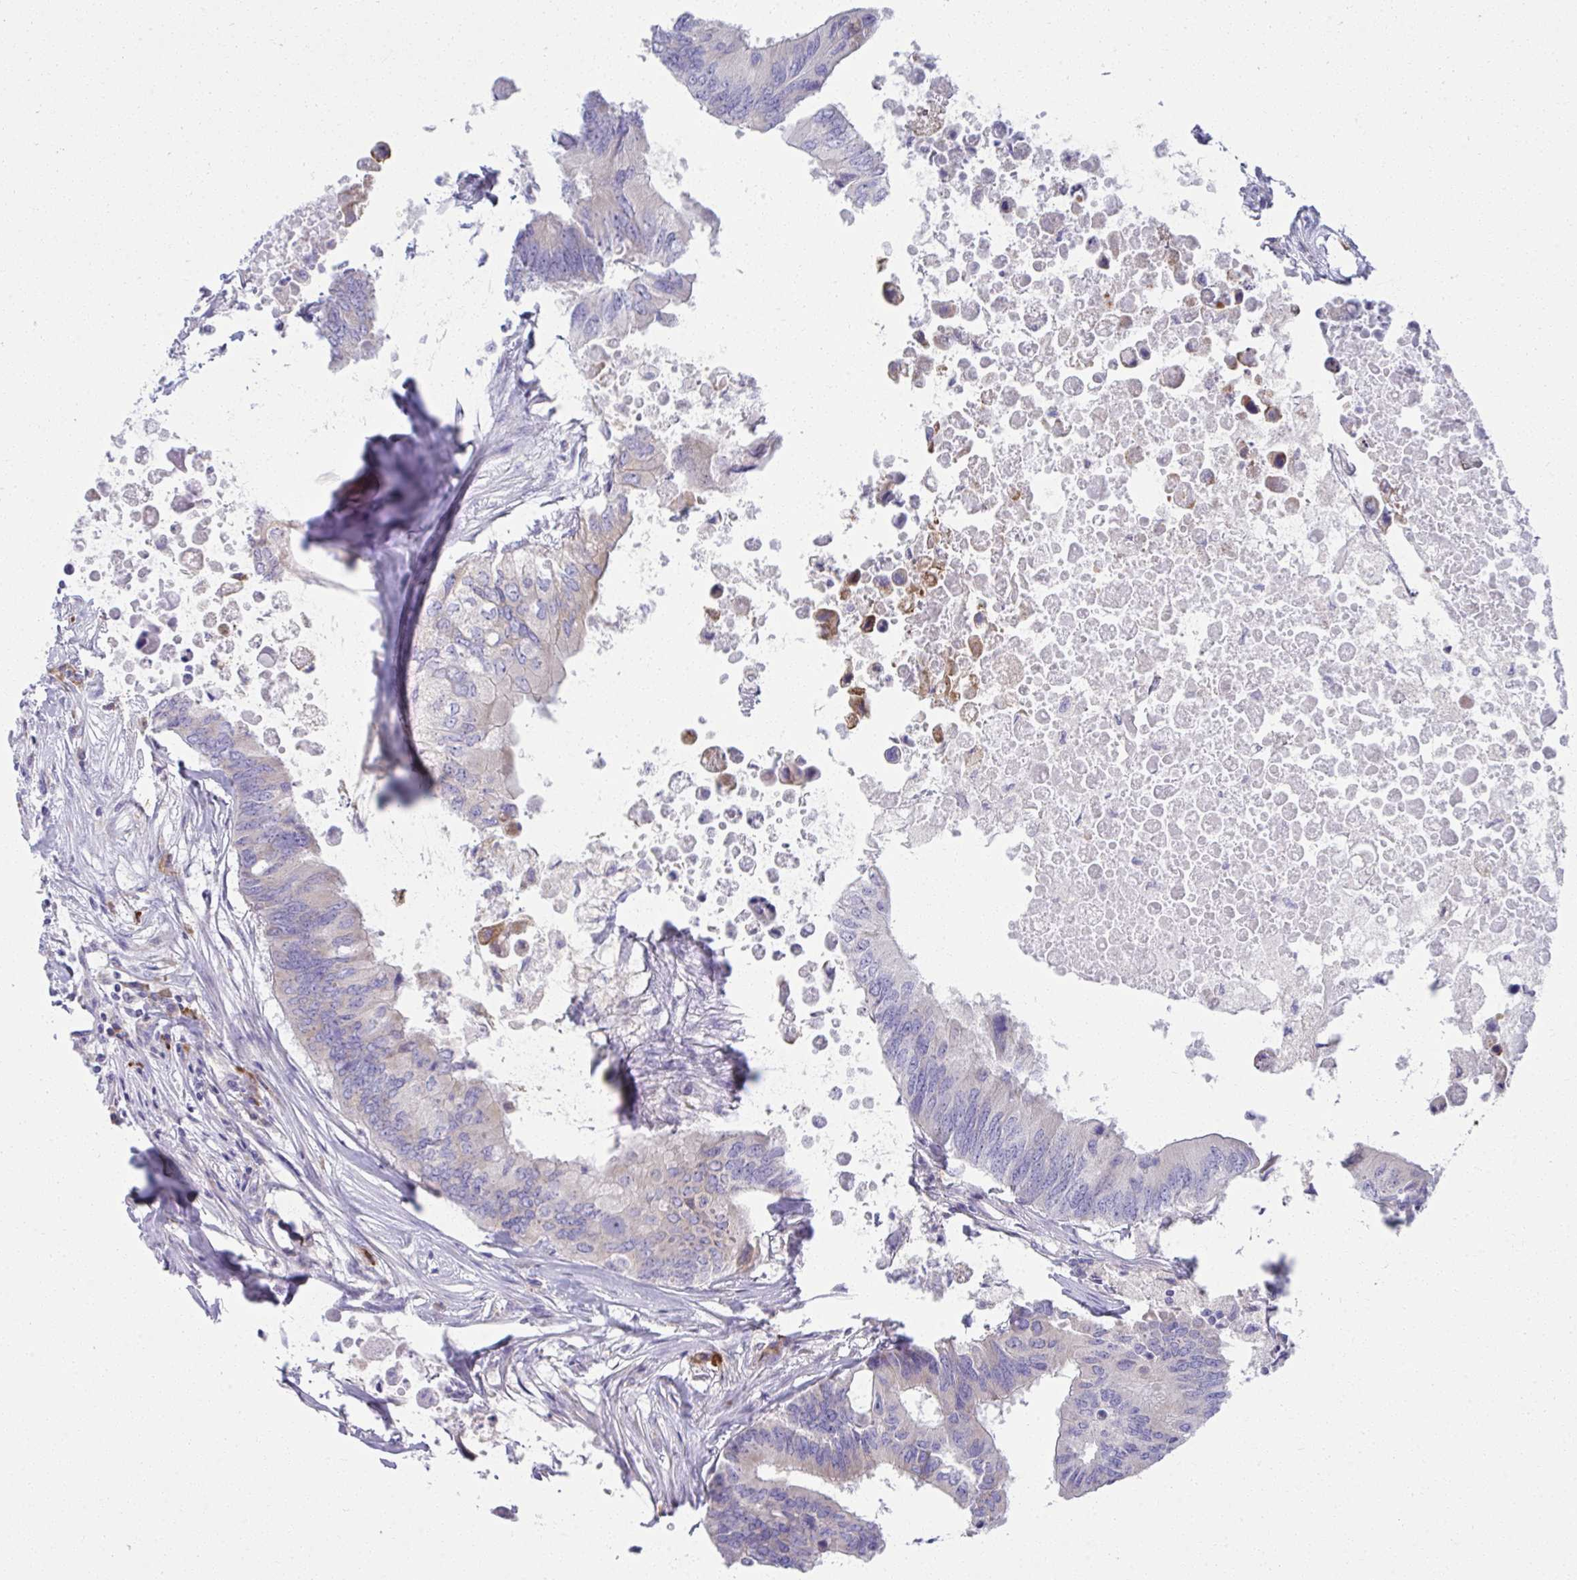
{"staining": {"intensity": "negative", "quantity": "none", "location": "none"}, "tissue": "colorectal cancer", "cell_type": "Tumor cells", "image_type": "cancer", "snomed": [{"axis": "morphology", "description": "Adenocarcinoma, NOS"}, {"axis": "topography", "description": "Colon"}], "caption": "The histopathology image reveals no significant staining in tumor cells of adenocarcinoma (colorectal).", "gene": "FASLG", "patient": {"sex": "male", "age": 71}}